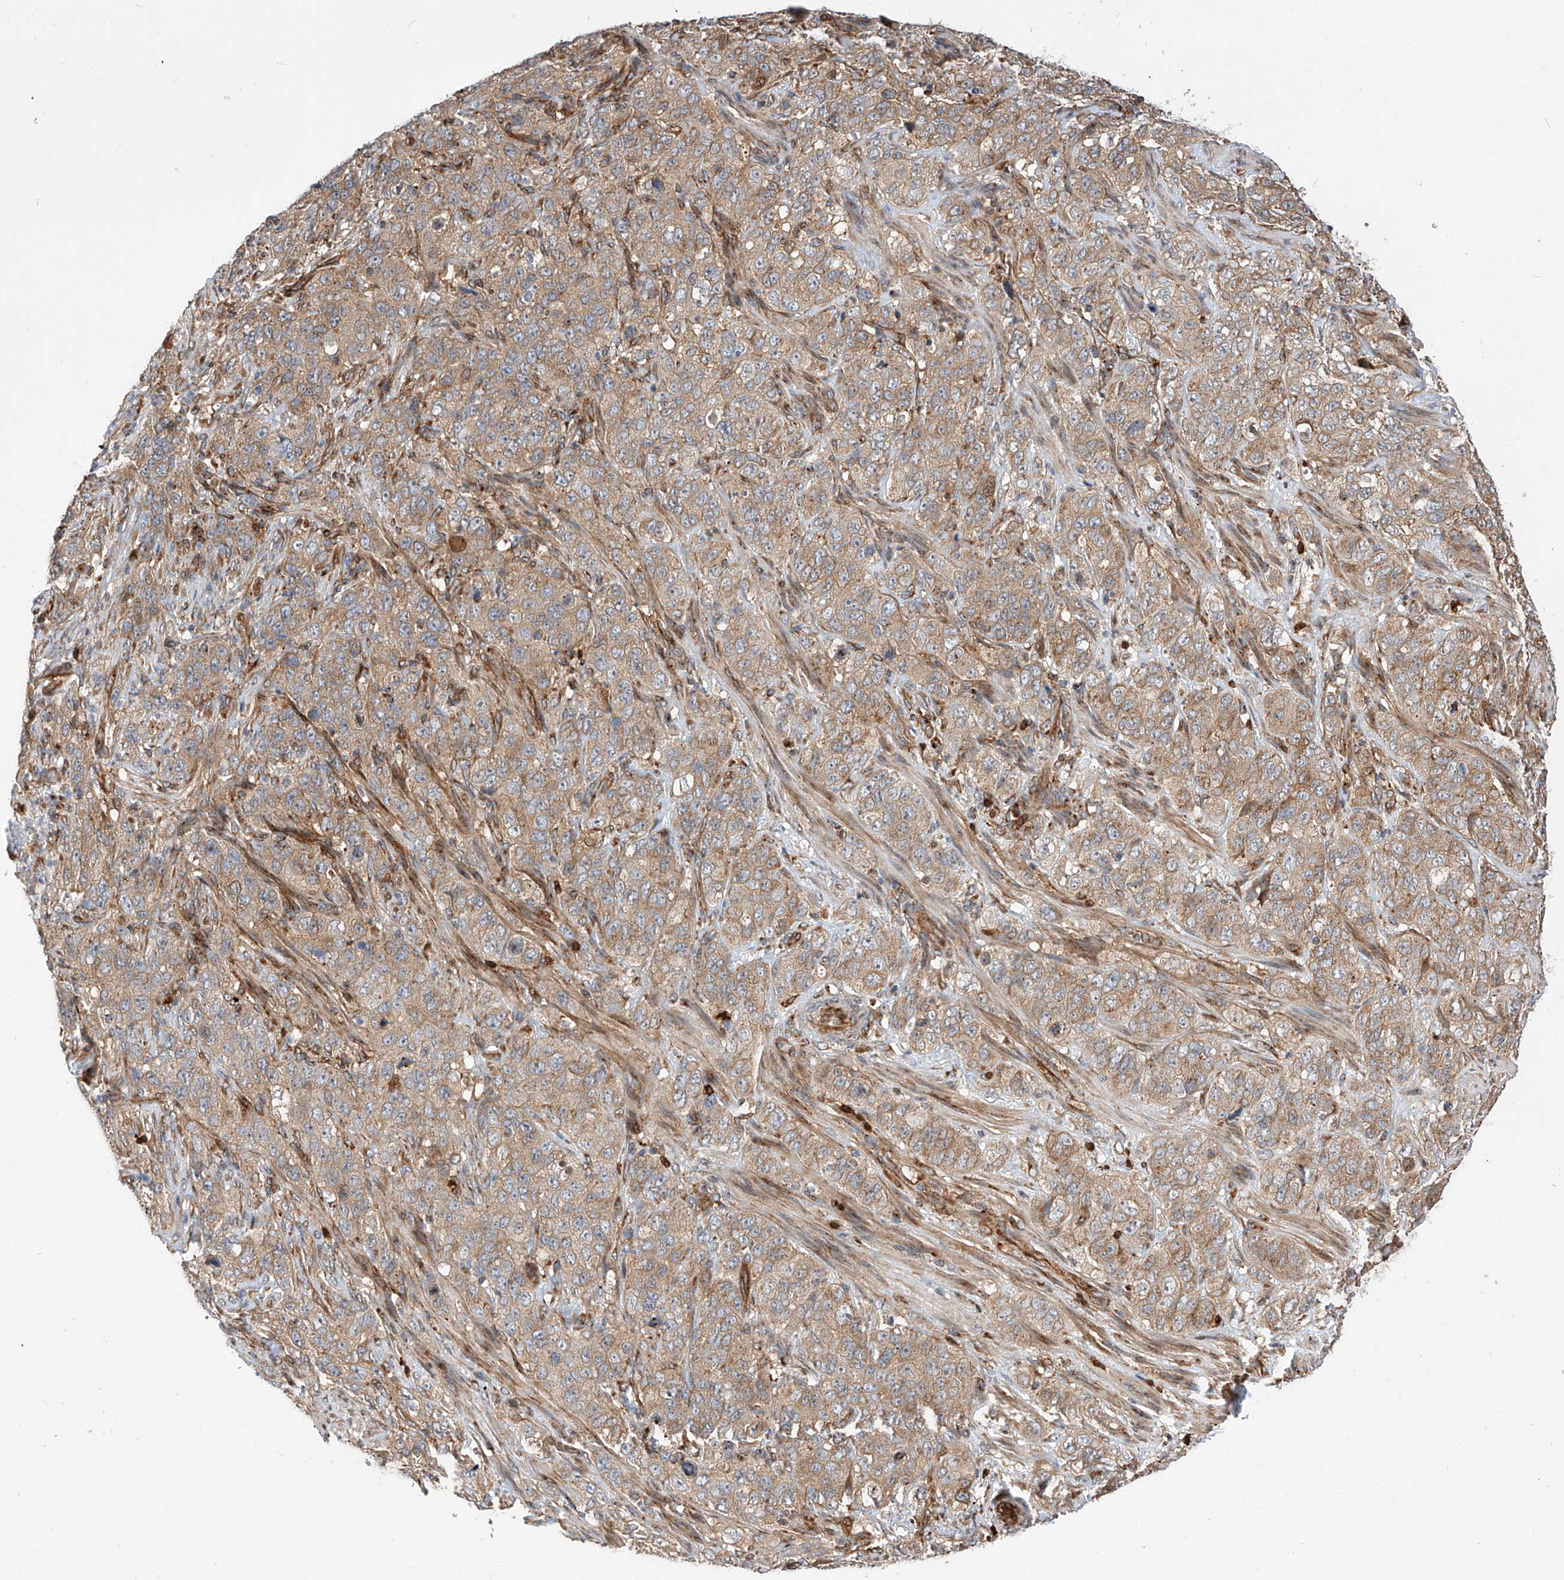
{"staining": {"intensity": "moderate", "quantity": ">75%", "location": "cytoplasmic/membranous"}, "tissue": "stomach cancer", "cell_type": "Tumor cells", "image_type": "cancer", "snomed": [{"axis": "morphology", "description": "Adenocarcinoma, NOS"}, {"axis": "topography", "description": "Stomach"}], "caption": "Tumor cells show moderate cytoplasmic/membranous expression in about >75% of cells in stomach cancer (adenocarcinoma).", "gene": "ISCA2", "patient": {"sex": "male", "age": 48}}